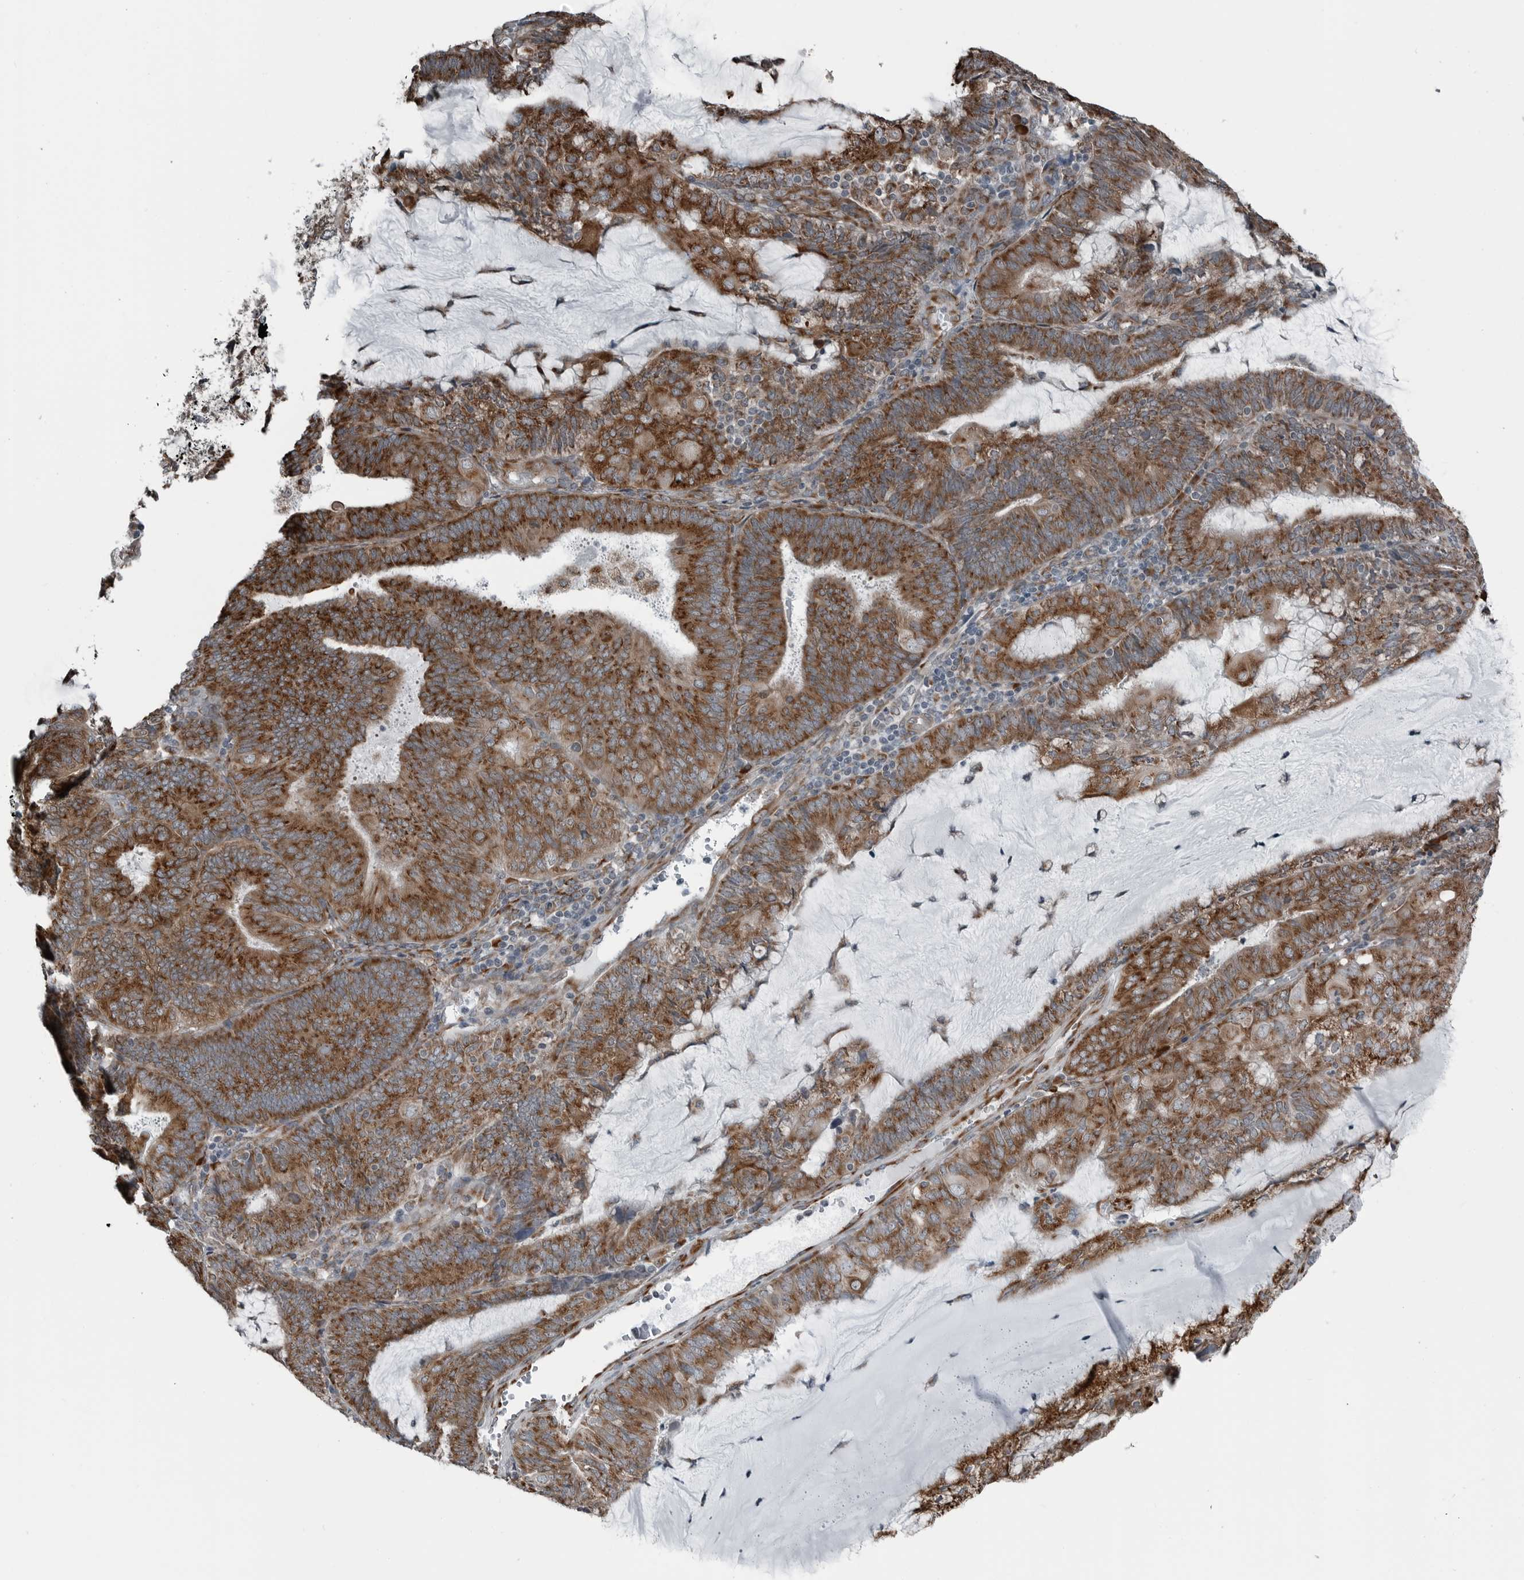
{"staining": {"intensity": "strong", "quantity": ">75%", "location": "cytoplasmic/membranous"}, "tissue": "endometrial cancer", "cell_type": "Tumor cells", "image_type": "cancer", "snomed": [{"axis": "morphology", "description": "Adenocarcinoma, NOS"}, {"axis": "topography", "description": "Endometrium"}], "caption": "Tumor cells demonstrate high levels of strong cytoplasmic/membranous staining in about >75% of cells in human adenocarcinoma (endometrial).", "gene": "CEP85", "patient": {"sex": "female", "age": 81}}